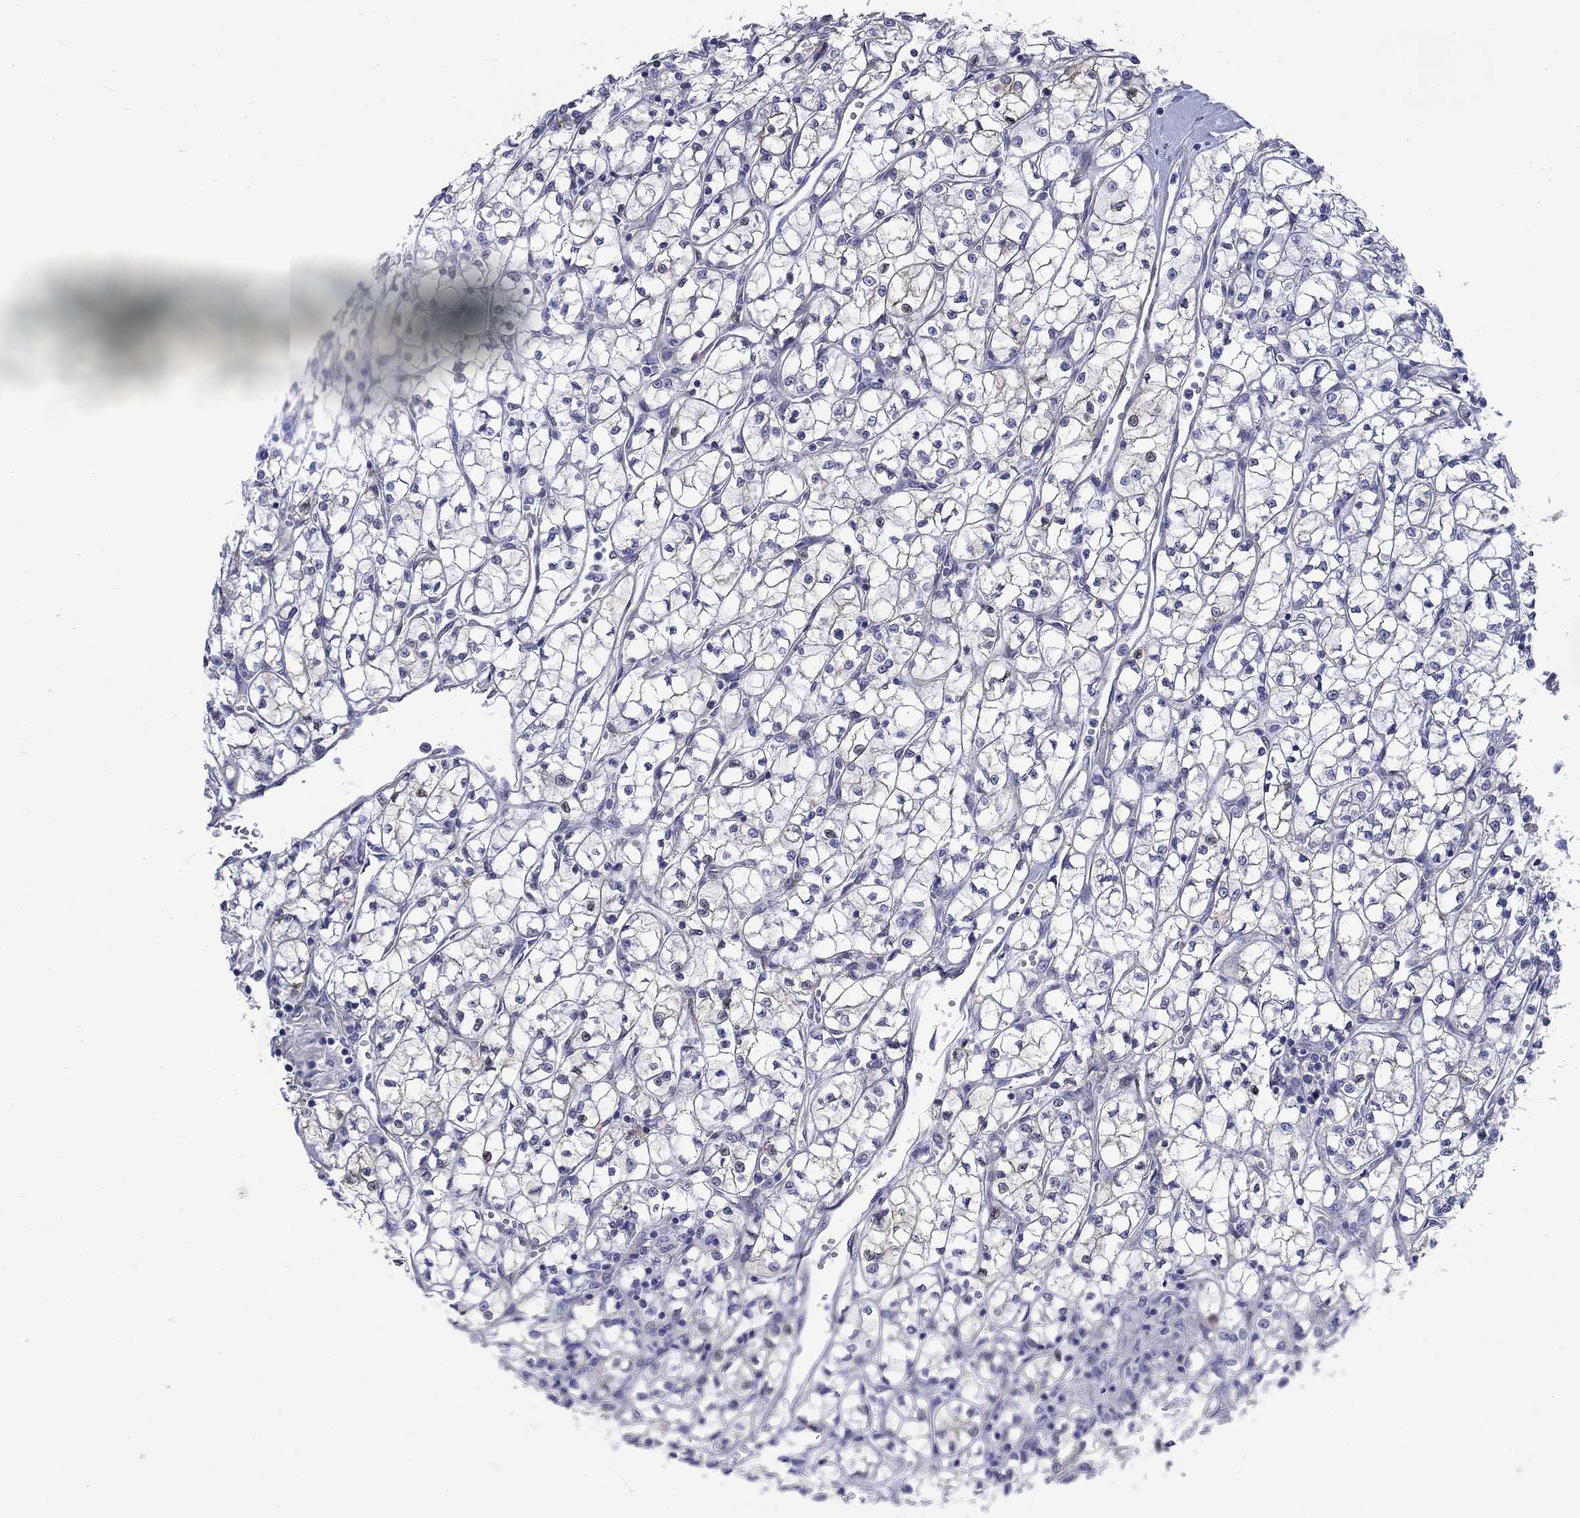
{"staining": {"intensity": "negative", "quantity": "none", "location": "none"}, "tissue": "renal cancer", "cell_type": "Tumor cells", "image_type": "cancer", "snomed": [{"axis": "morphology", "description": "Adenocarcinoma, NOS"}, {"axis": "topography", "description": "Kidney"}], "caption": "Immunohistochemistry (IHC) micrograph of neoplastic tissue: renal cancer (adenocarcinoma) stained with DAB (3,3'-diaminobenzidine) exhibits no significant protein expression in tumor cells.", "gene": "MYO3A", "patient": {"sex": "female", "age": 64}}